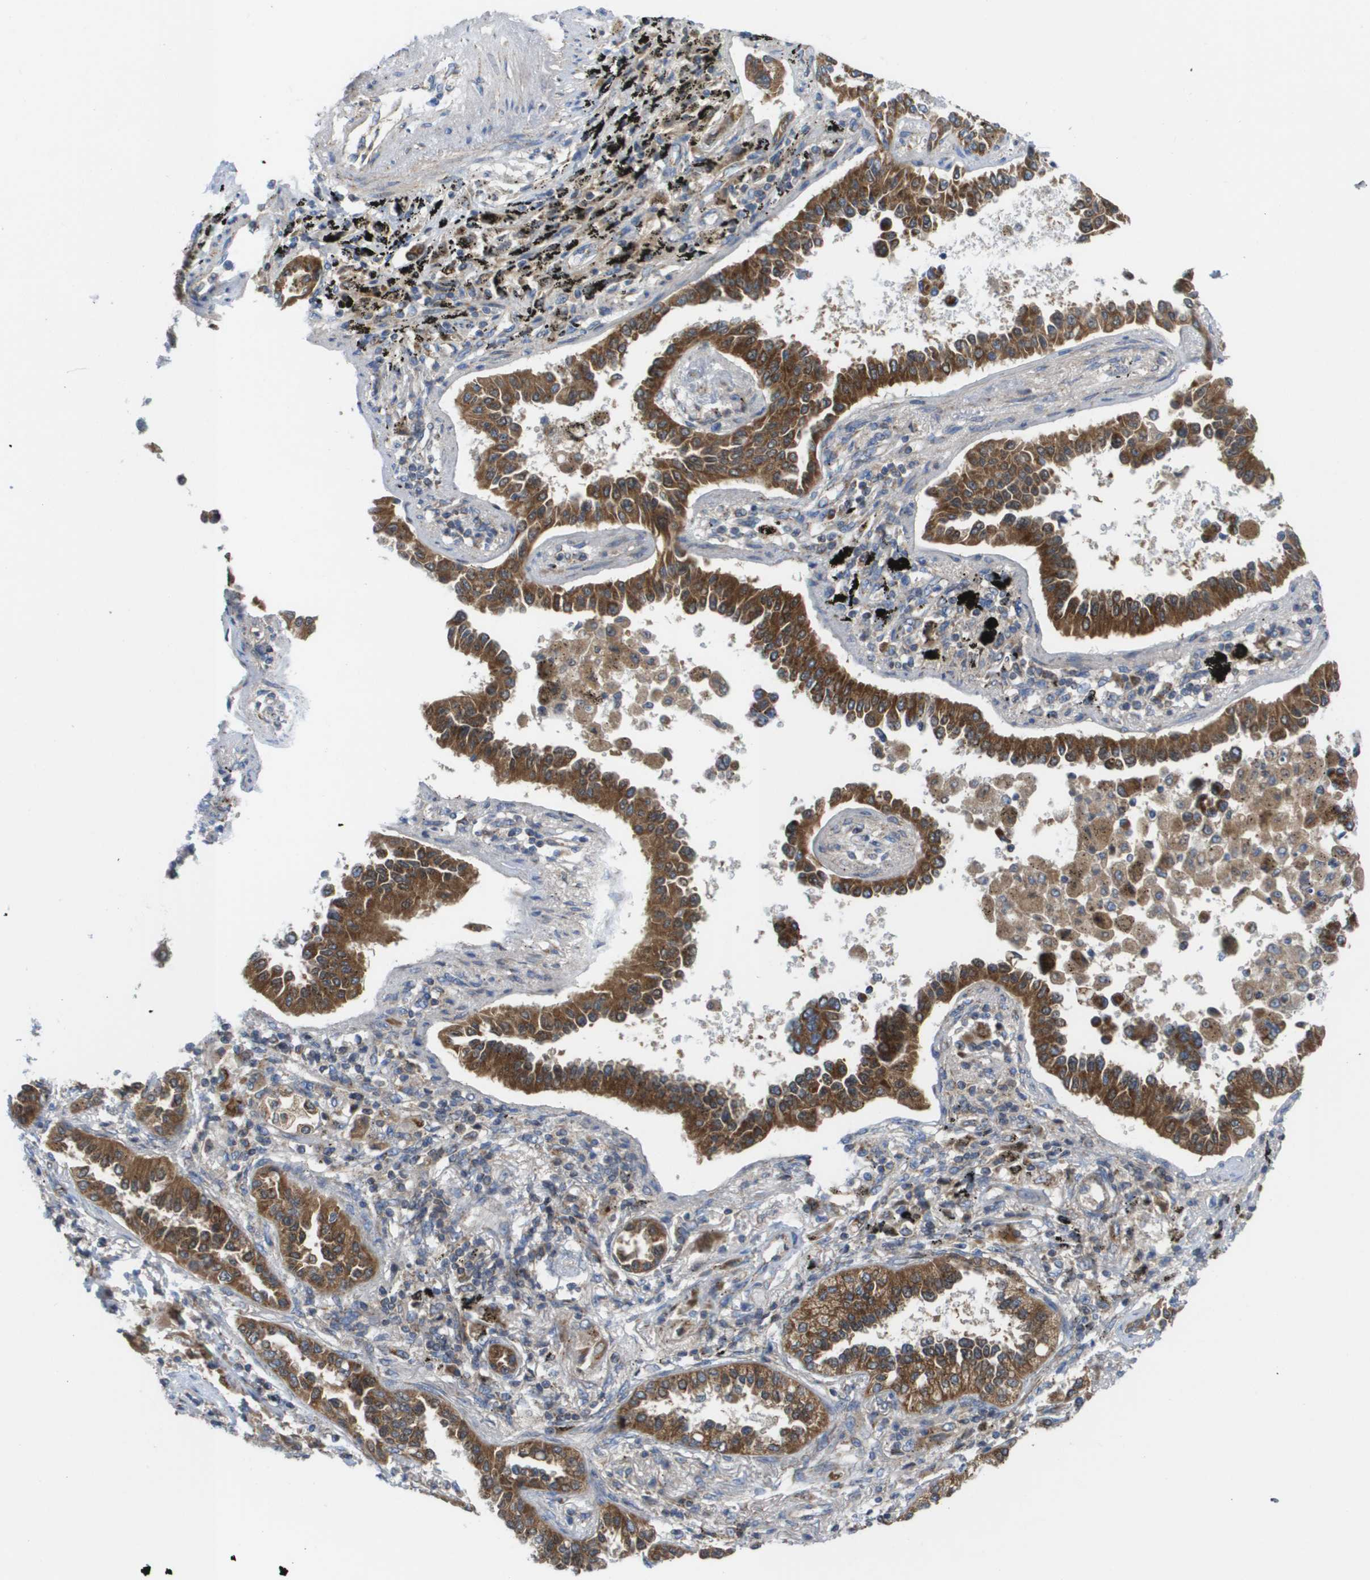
{"staining": {"intensity": "strong", "quantity": ">75%", "location": "cytoplasmic/membranous"}, "tissue": "lung cancer", "cell_type": "Tumor cells", "image_type": "cancer", "snomed": [{"axis": "morphology", "description": "Normal tissue, NOS"}, {"axis": "morphology", "description": "Adenocarcinoma, NOS"}, {"axis": "topography", "description": "Lung"}], "caption": "Protein expression analysis of lung cancer (adenocarcinoma) exhibits strong cytoplasmic/membranous staining in about >75% of tumor cells.", "gene": "FIS1", "patient": {"sex": "male", "age": 59}}